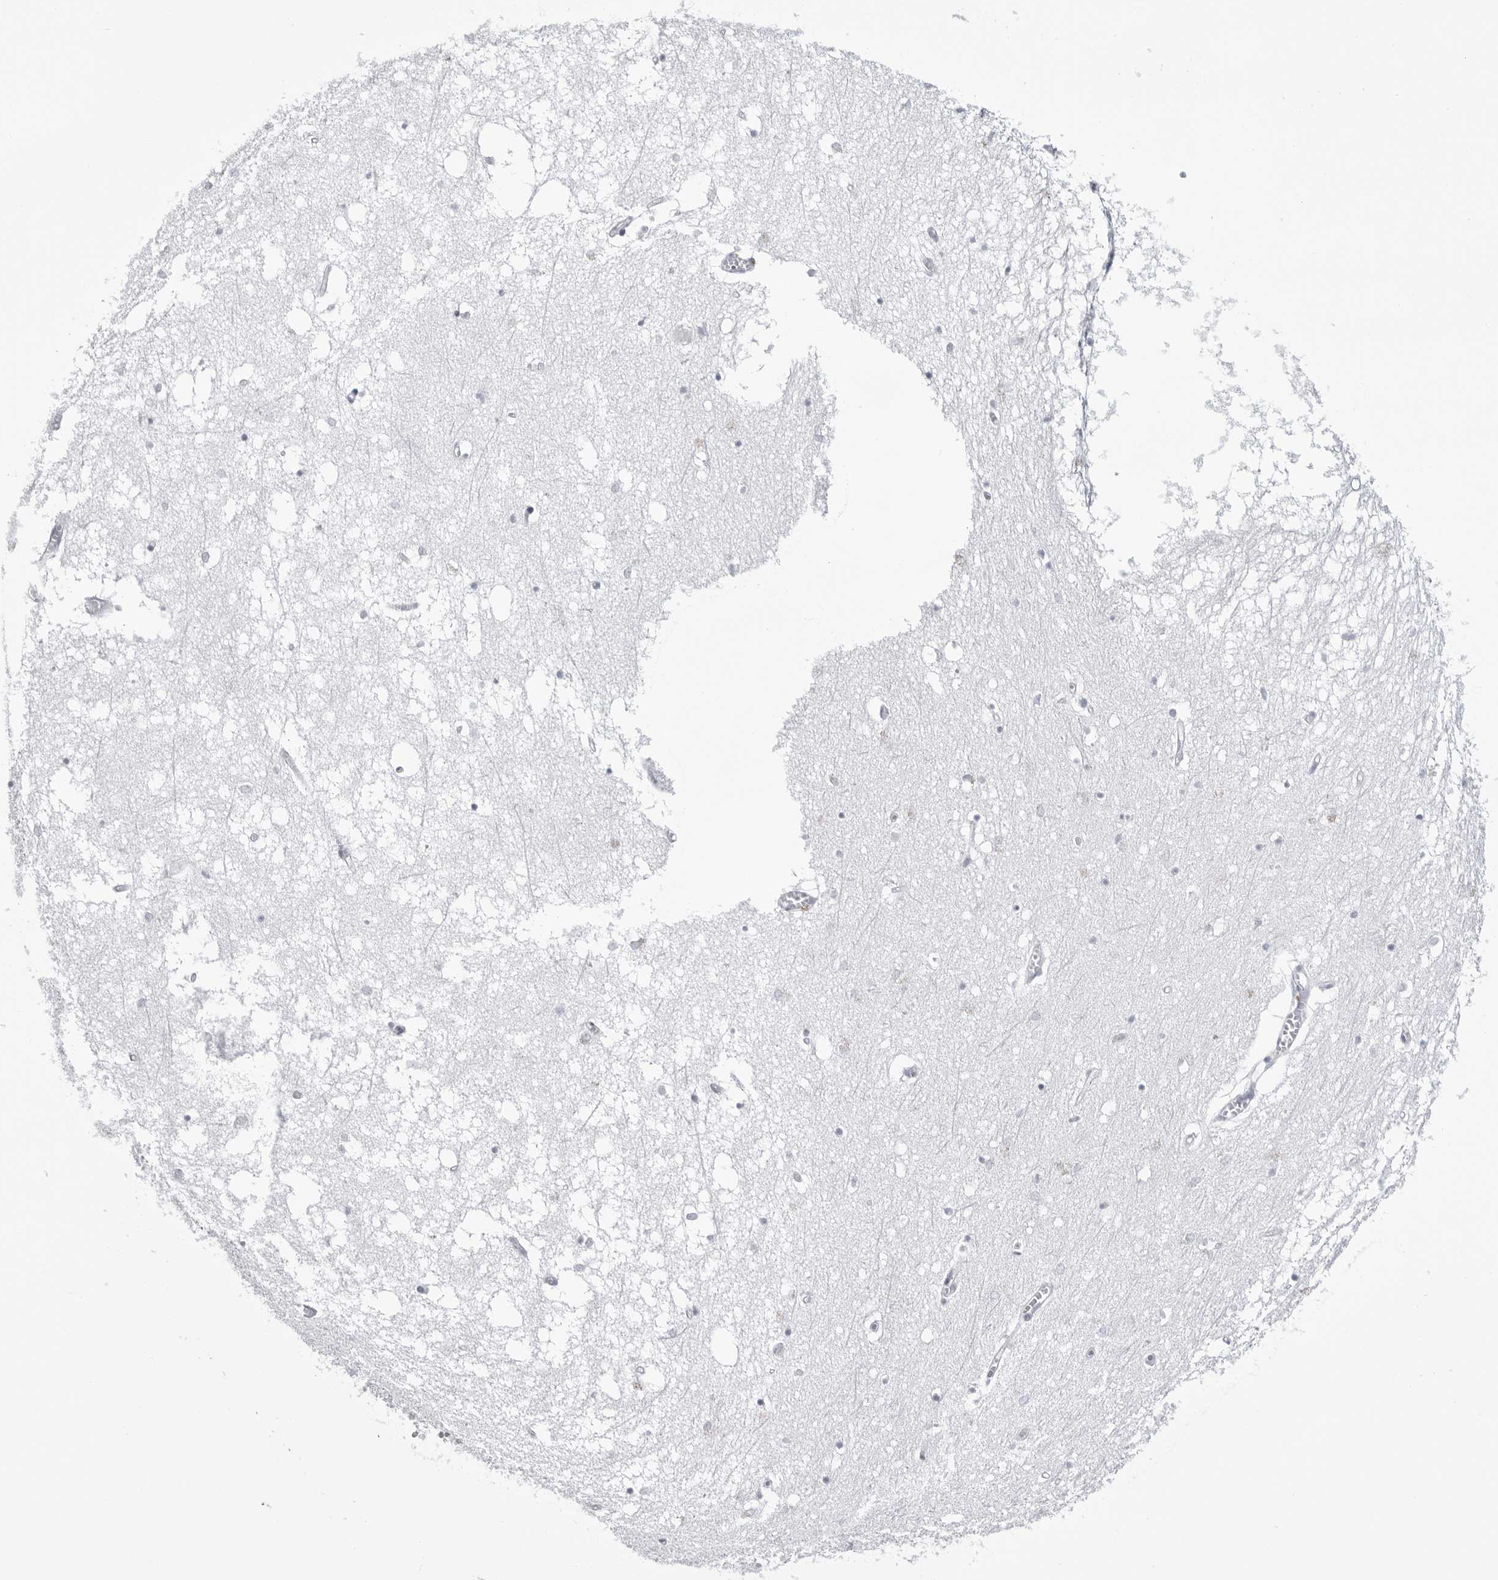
{"staining": {"intensity": "negative", "quantity": "none", "location": "none"}, "tissue": "hippocampus", "cell_type": "Glial cells", "image_type": "normal", "snomed": [{"axis": "morphology", "description": "Normal tissue, NOS"}, {"axis": "topography", "description": "Hippocampus"}], "caption": "Glial cells show no significant expression in unremarkable hippocampus. The staining was performed using DAB to visualize the protein expression in brown, while the nuclei were stained in blue with hematoxylin (Magnification: 20x).", "gene": "COL26A1", "patient": {"sex": "male", "age": 70}}